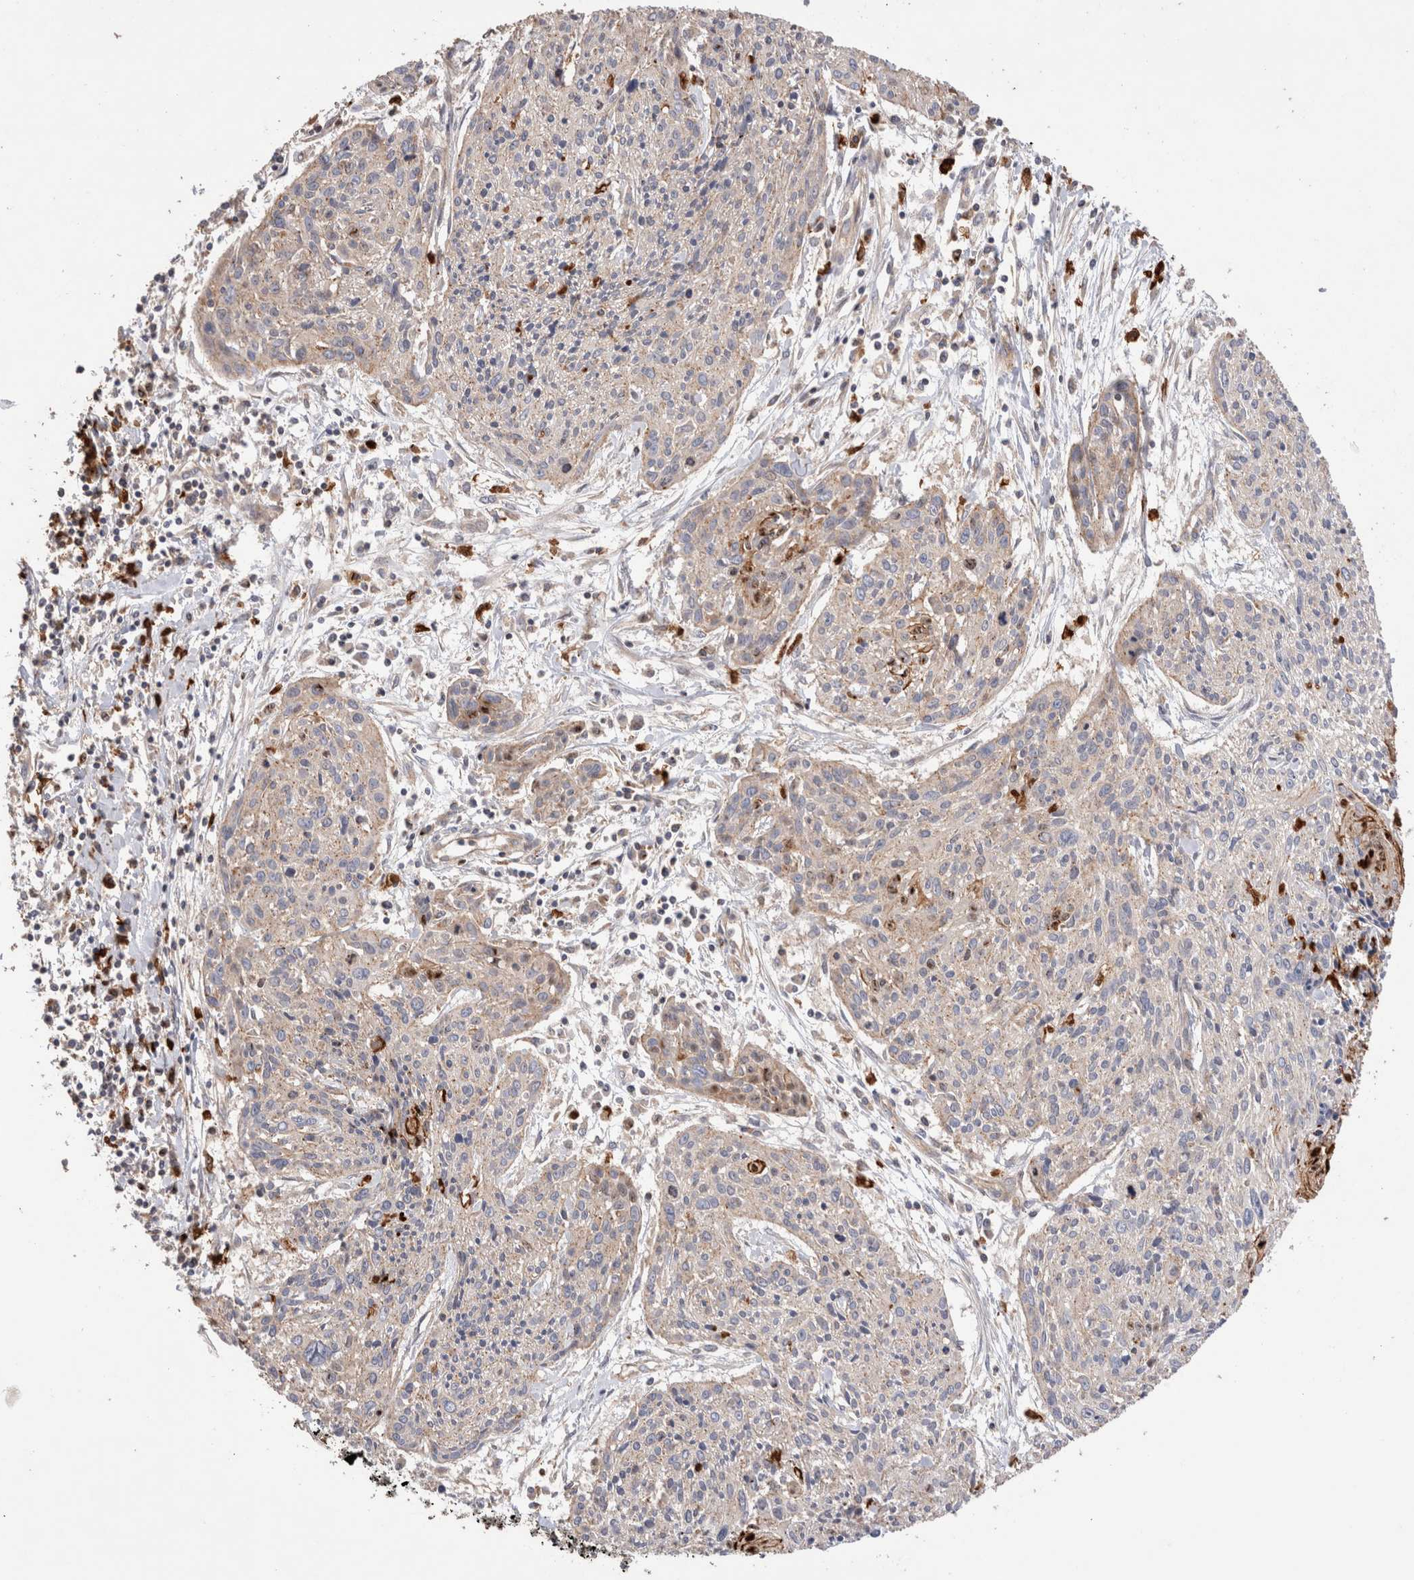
{"staining": {"intensity": "weak", "quantity": "25%-75%", "location": "cytoplasmic/membranous"}, "tissue": "cervical cancer", "cell_type": "Tumor cells", "image_type": "cancer", "snomed": [{"axis": "morphology", "description": "Squamous cell carcinoma, NOS"}, {"axis": "topography", "description": "Cervix"}], "caption": "Protein expression analysis of squamous cell carcinoma (cervical) exhibits weak cytoplasmic/membranous expression in approximately 25%-75% of tumor cells.", "gene": "NXT2", "patient": {"sex": "female", "age": 51}}